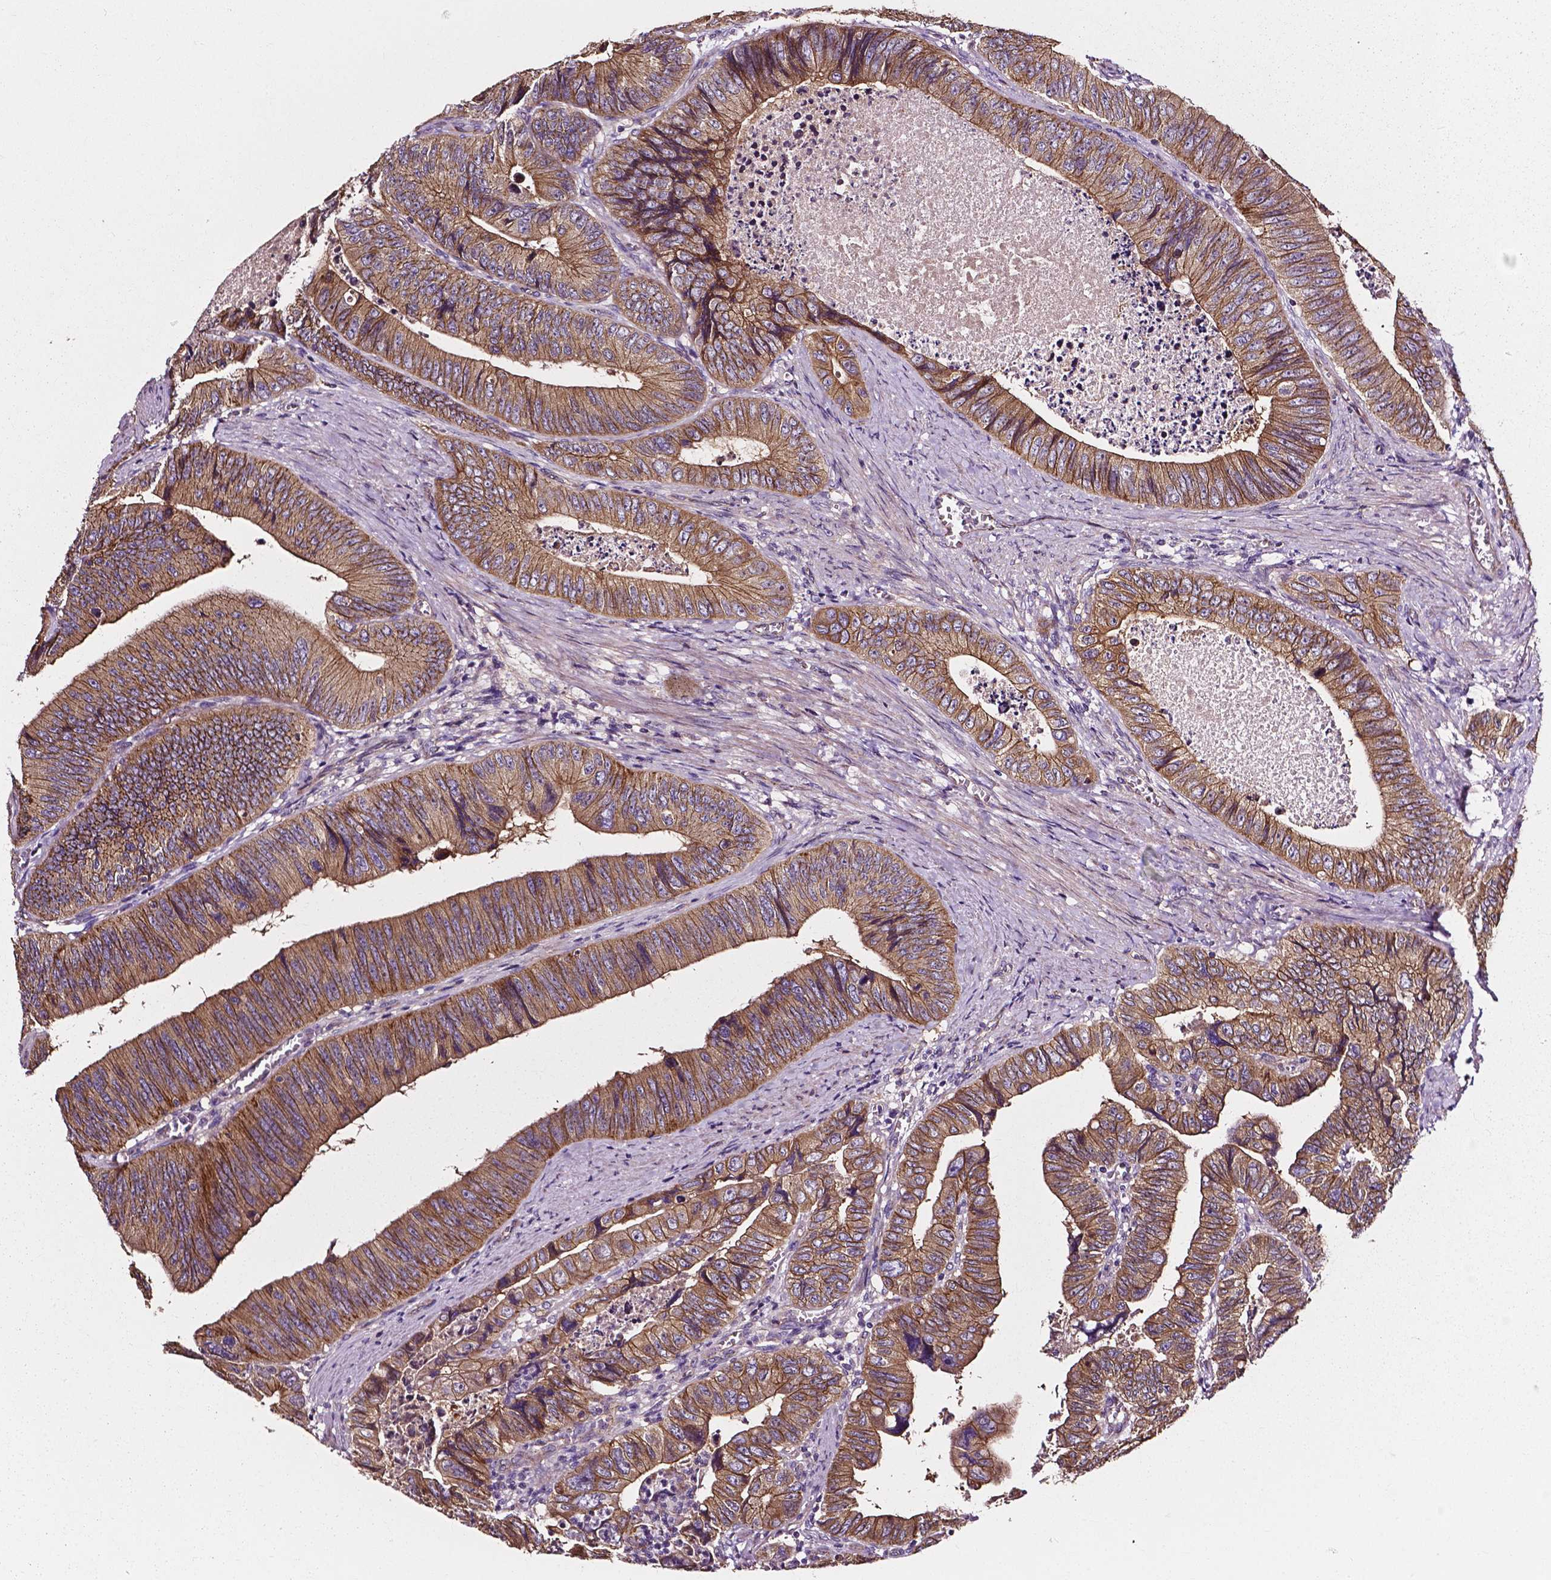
{"staining": {"intensity": "moderate", "quantity": ">75%", "location": "cytoplasmic/membranous"}, "tissue": "colorectal cancer", "cell_type": "Tumor cells", "image_type": "cancer", "snomed": [{"axis": "morphology", "description": "Adenocarcinoma, NOS"}, {"axis": "topography", "description": "Colon"}], "caption": "Colorectal cancer (adenocarcinoma) stained with a protein marker displays moderate staining in tumor cells.", "gene": "ATG16L1", "patient": {"sex": "female", "age": 84}}